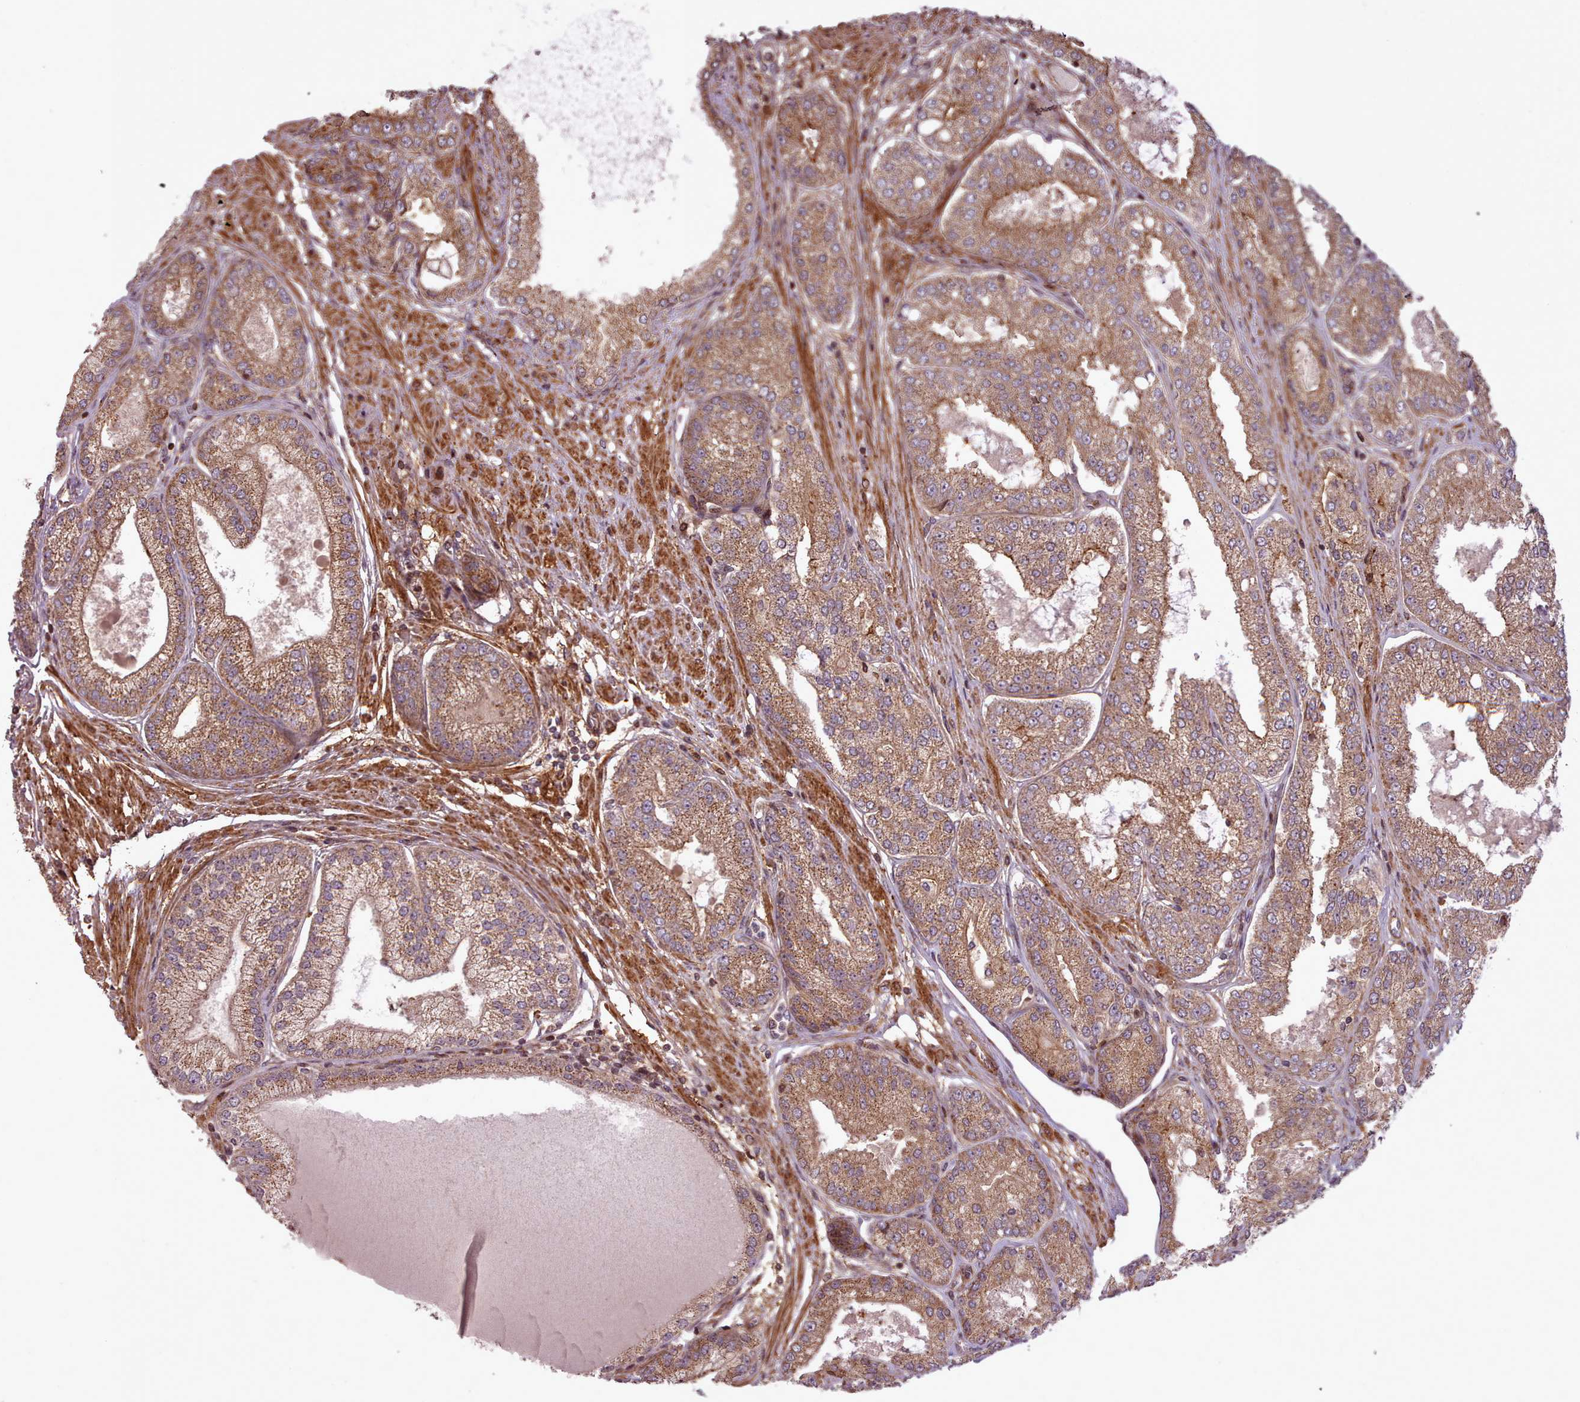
{"staining": {"intensity": "moderate", "quantity": ">75%", "location": "cytoplasmic/membranous"}, "tissue": "prostate cancer", "cell_type": "Tumor cells", "image_type": "cancer", "snomed": [{"axis": "morphology", "description": "Adenocarcinoma, High grade"}, {"axis": "topography", "description": "Prostate"}], "caption": "Protein expression analysis of prostate cancer (high-grade adenocarcinoma) reveals moderate cytoplasmic/membranous positivity in about >75% of tumor cells. (IHC, brightfield microscopy, high magnification).", "gene": "NLRP7", "patient": {"sex": "male", "age": 71}}